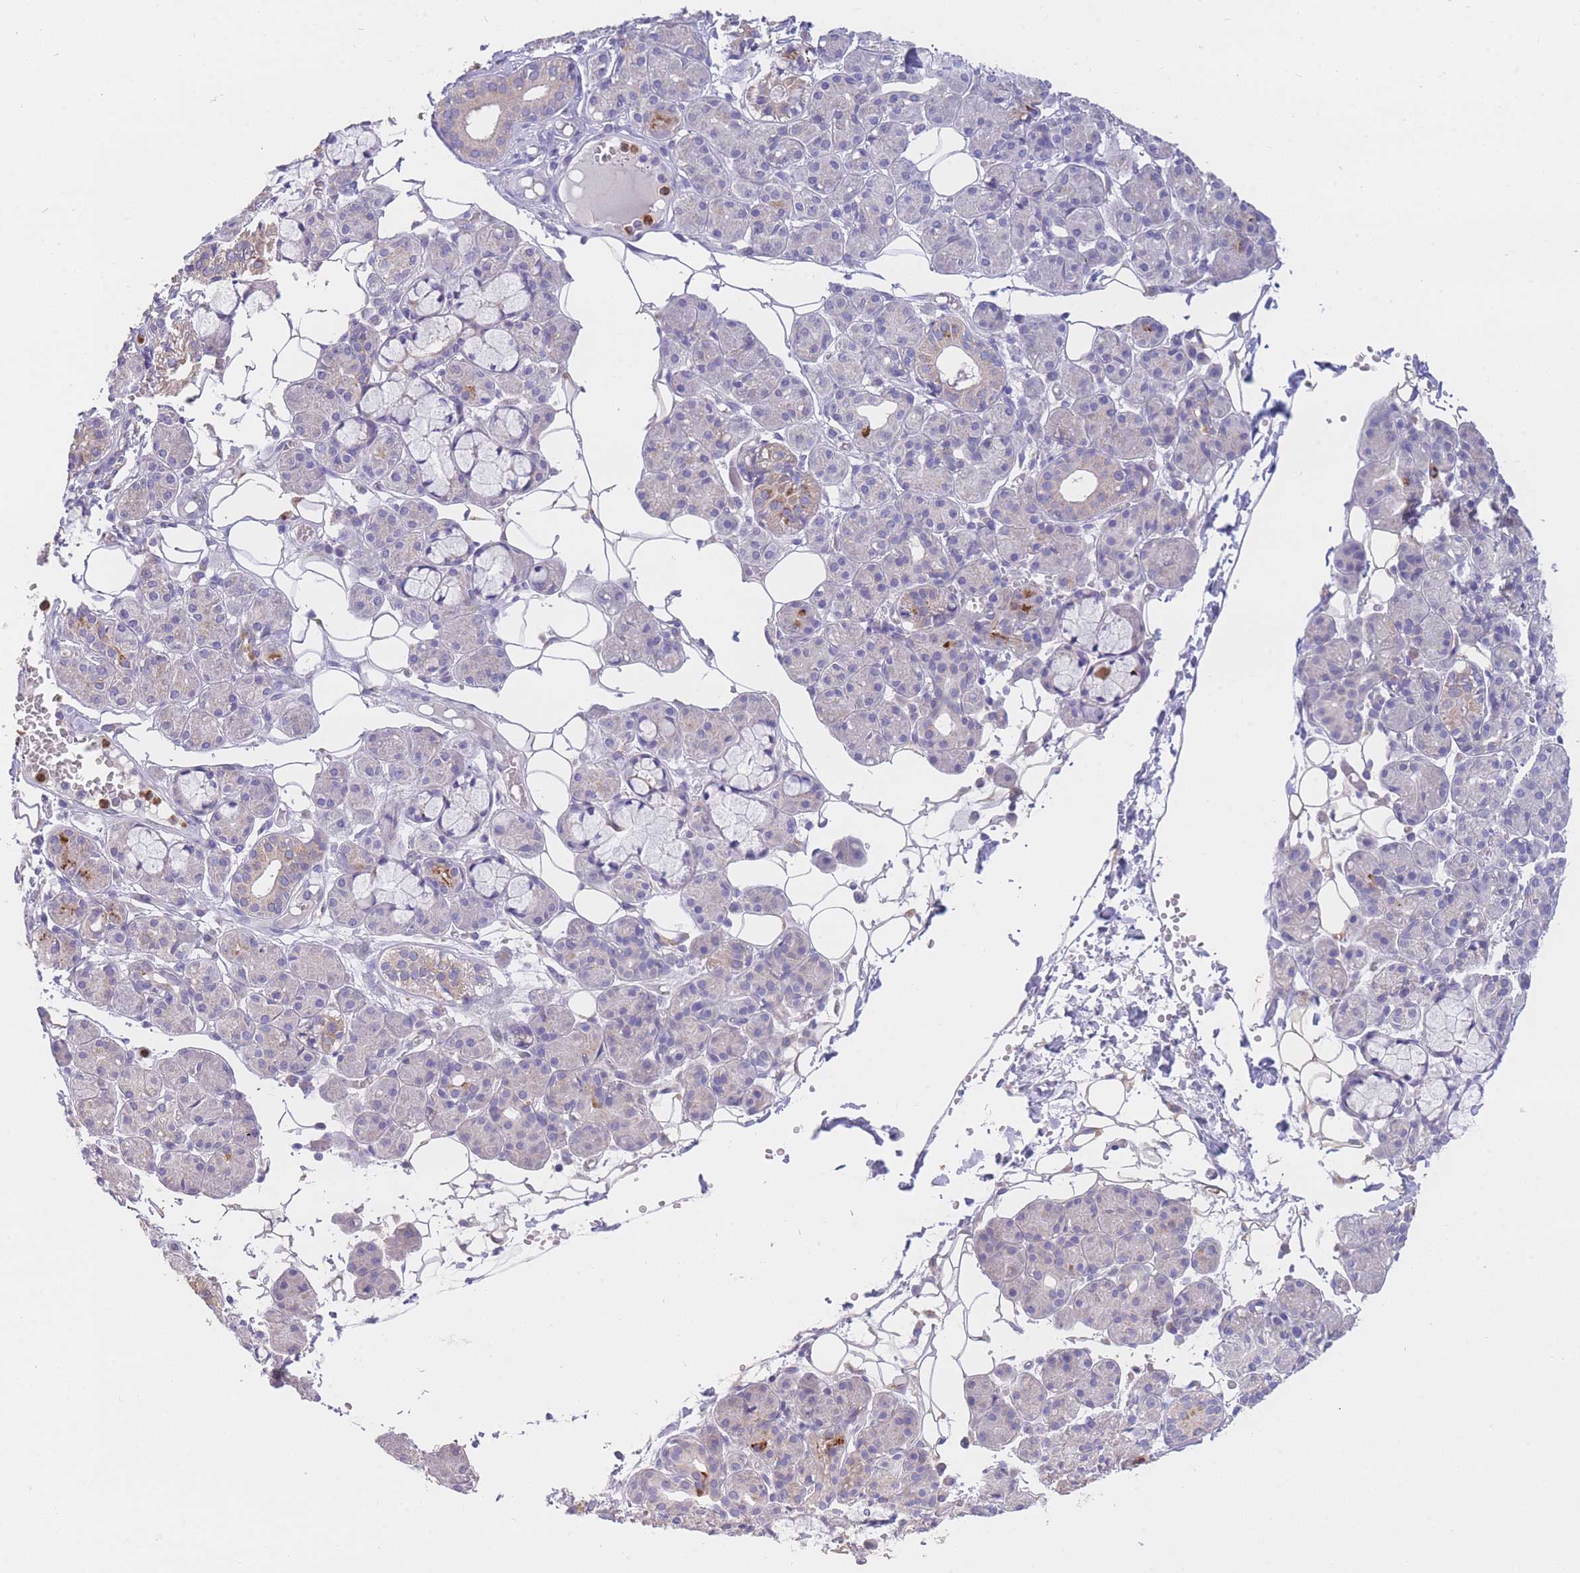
{"staining": {"intensity": "moderate", "quantity": "<25%", "location": "cytoplasmic/membranous"}, "tissue": "salivary gland", "cell_type": "Glandular cells", "image_type": "normal", "snomed": [{"axis": "morphology", "description": "Normal tissue, NOS"}, {"axis": "topography", "description": "Salivary gland"}], "caption": "Immunohistochemistry histopathology image of unremarkable salivary gland: human salivary gland stained using IHC exhibits low levels of moderate protein expression localized specifically in the cytoplasmic/membranous of glandular cells, appearing as a cytoplasmic/membranous brown color.", "gene": "CENPM", "patient": {"sex": "male", "age": 63}}